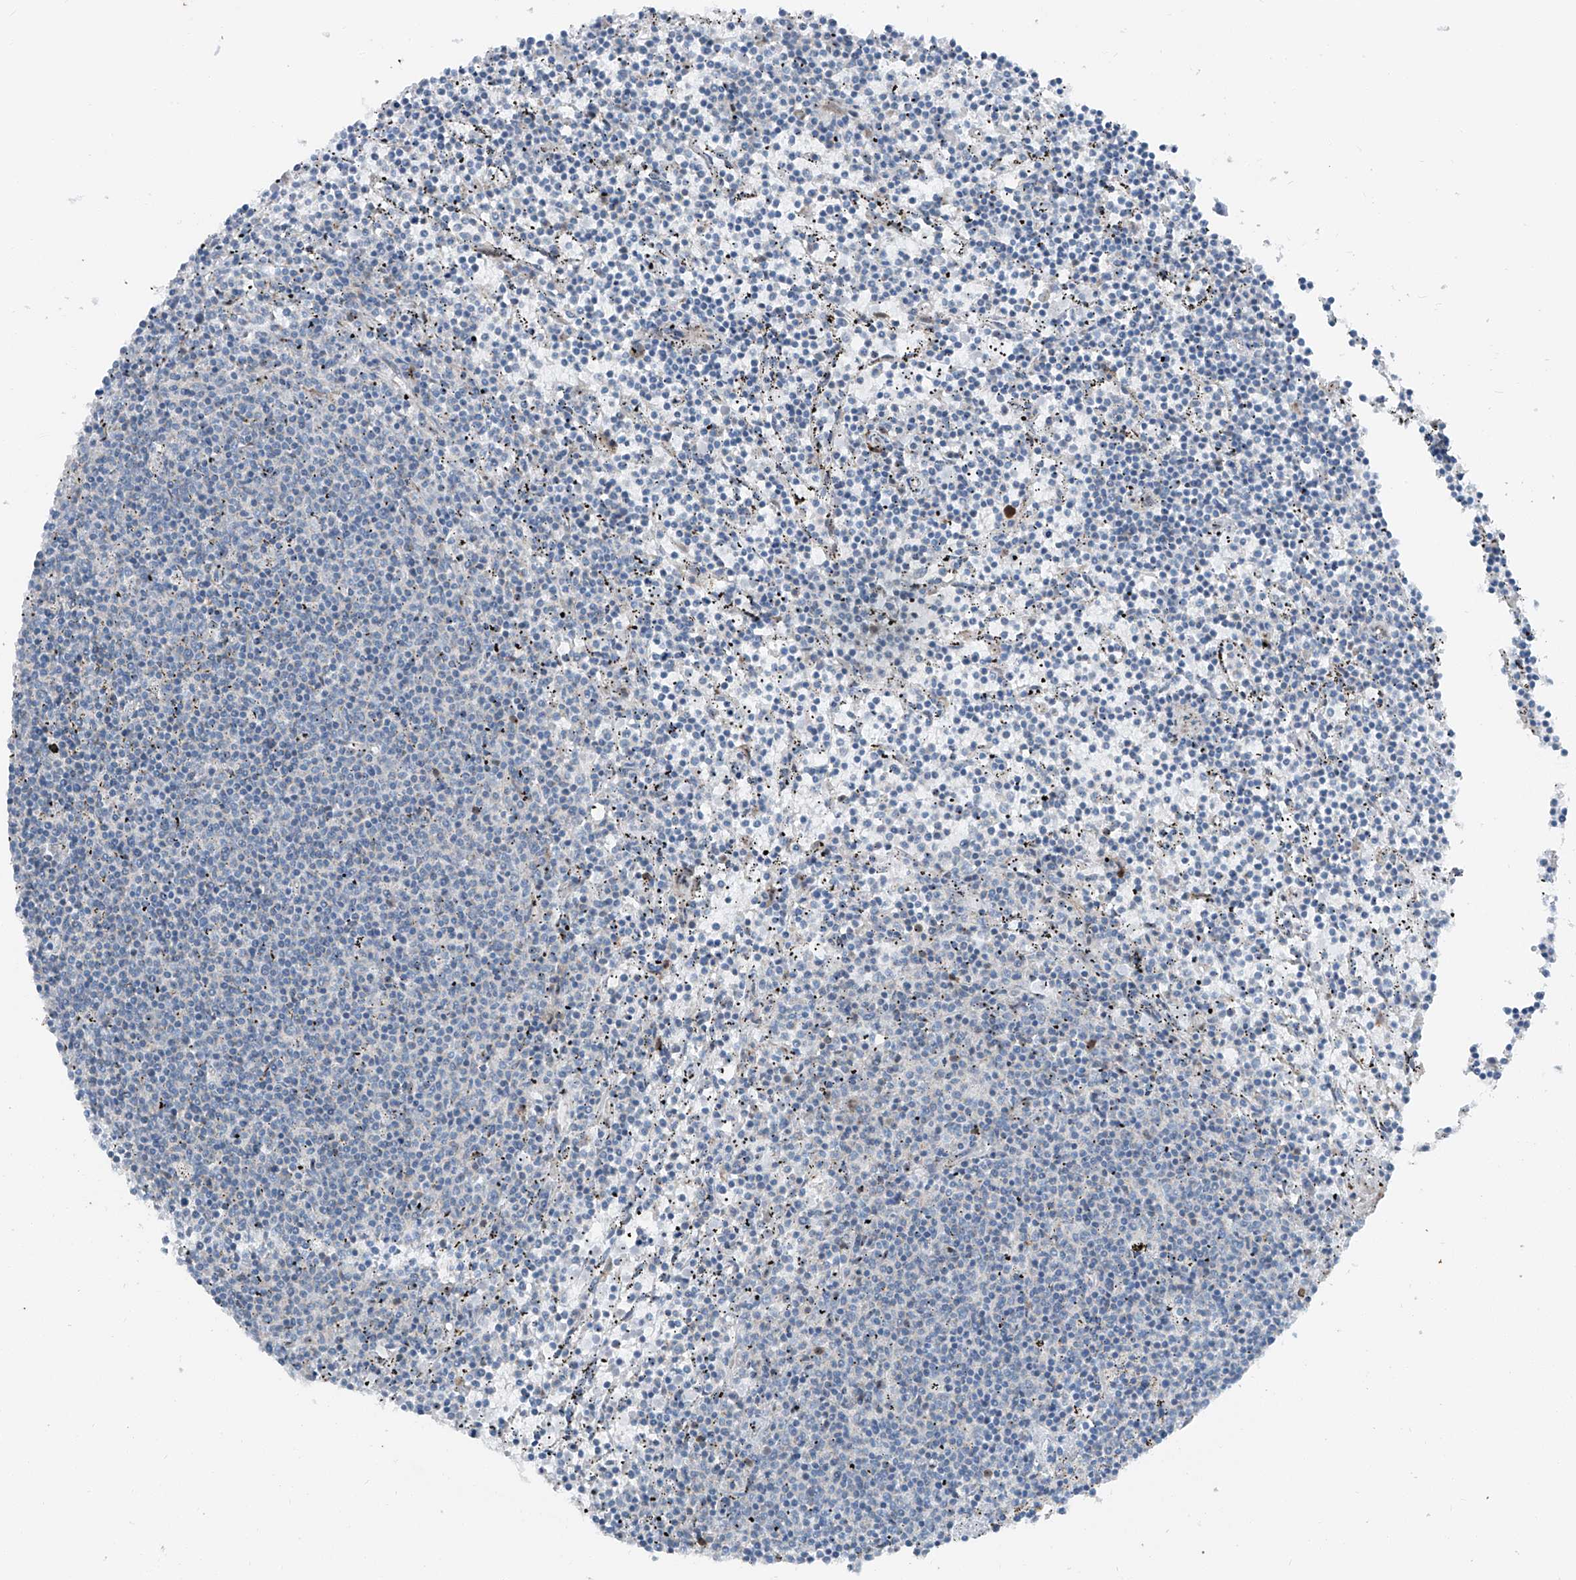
{"staining": {"intensity": "negative", "quantity": "none", "location": "none"}, "tissue": "lymphoma", "cell_type": "Tumor cells", "image_type": "cancer", "snomed": [{"axis": "morphology", "description": "Malignant lymphoma, non-Hodgkin's type, Low grade"}, {"axis": "topography", "description": "Spleen"}], "caption": "Immunohistochemical staining of lymphoma shows no significant positivity in tumor cells.", "gene": "DYRK1B", "patient": {"sex": "female", "age": 50}}